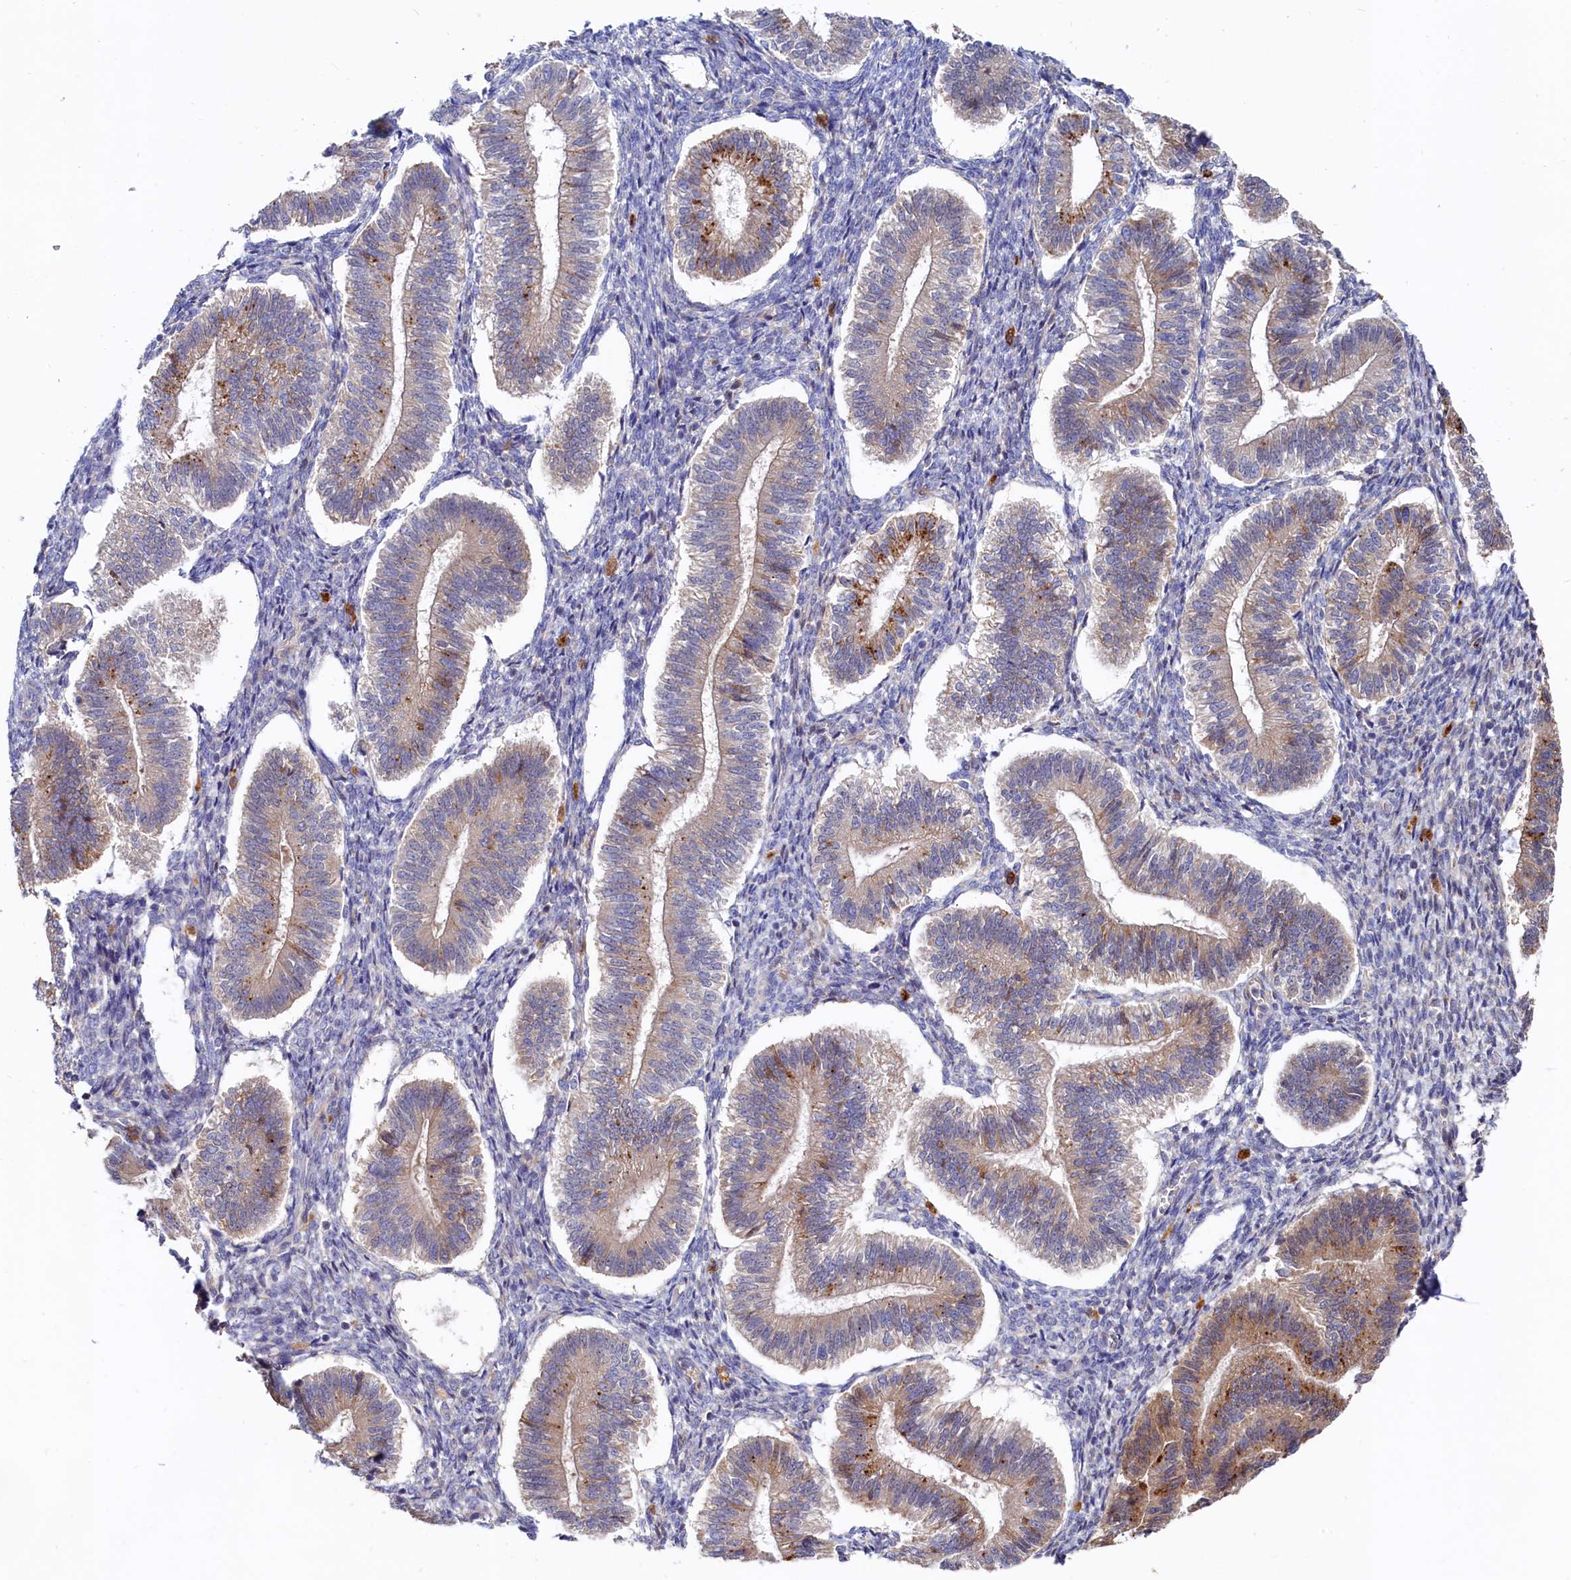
{"staining": {"intensity": "negative", "quantity": "none", "location": "none"}, "tissue": "endometrium", "cell_type": "Cells in endometrial stroma", "image_type": "normal", "snomed": [{"axis": "morphology", "description": "Normal tissue, NOS"}, {"axis": "topography", "description": "Endometrium"}], "caption": "Protein analysis of unremarkable endometrium displays no significant expression in cells in endometrial stroma. (DAB (3,3'-diaminobenzidine) IHC, high magnification).", "gene": "RGS7BP", "patient": {"sex": "female", "age": 25}}